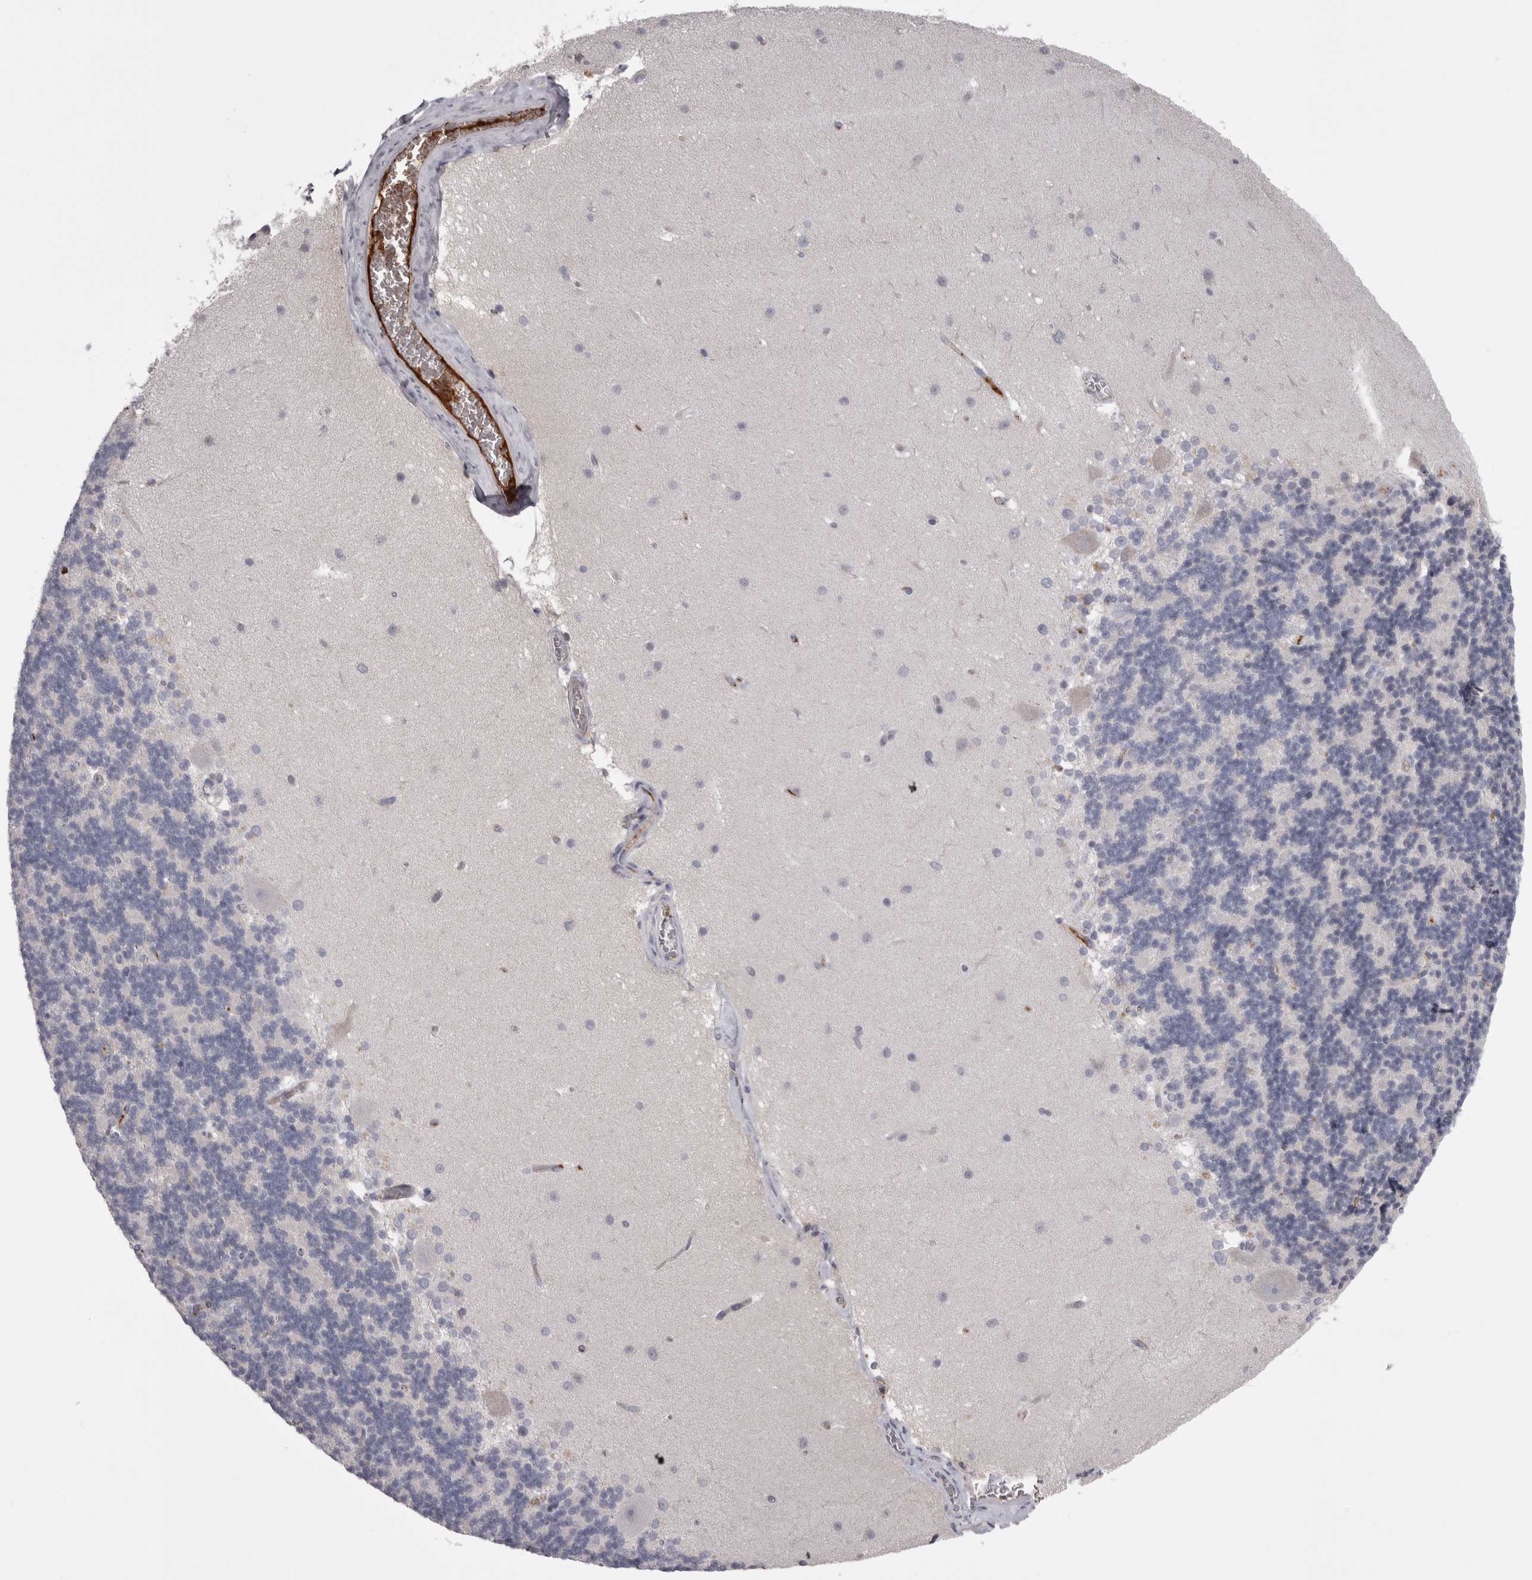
{"staining": {"intensity": "negative", "quantity": "none", "location": "none"}, "tissue": "cerebellum", "cell_type": "Cells in granular layer", "image_type": "normal", "snomed": [{"axis": "morphology", "description": "Normal tissue, NOS"}, {"axis": "topography", "description": "Cerebellum"}], "caption": "This is a micrograph of immunohistochemistry staining of benign cerebellum, which shows no positivity in cells in granular layer. (DAB (3,3'-diaminobenzidine) immunohistochemistry (IHC), high magnification).", "gene": "SAA4", "patient": {"sex": "female", "age": 19}}